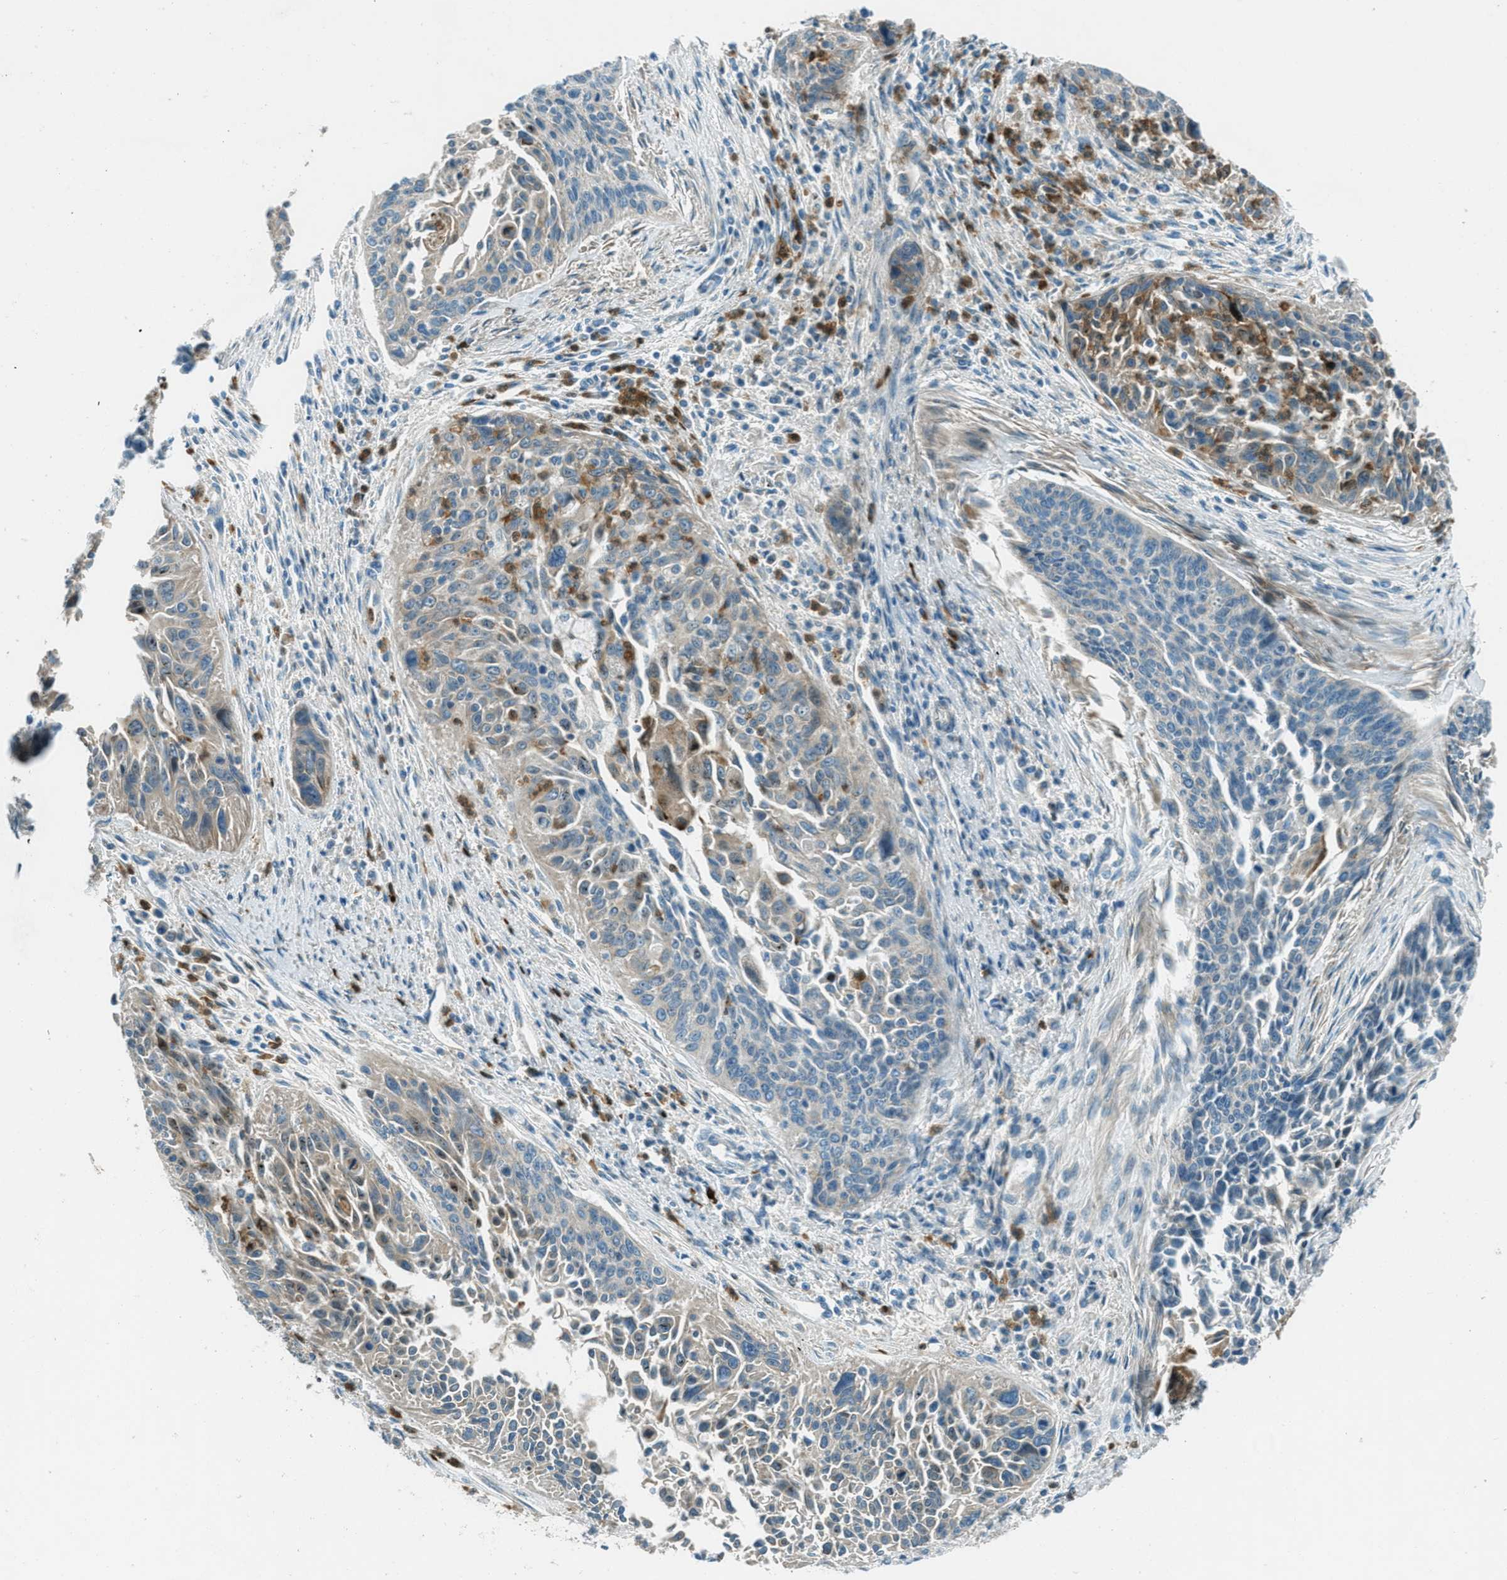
{"staining": {"intensity": "weak", "quantity": "<25%", "location": "cytoplasmic/membranous"}, "tissue": "cervical cancer", "cell_type": "Tumor cells", "image_type": "cancer", "snomed": [{"axis": "morphology", "description": "Squamous cell carcinoma, NOS"}, {"axis": "topography", "description": "Cervix"}], "caption": "This is an immunohistochemistry (IHC) histopathology image of human squamous cell carcinoma (cervical). There is no staining in tumor cells.", "gene": "FAR1", "patient": {"sex": "female", "age": 55}}